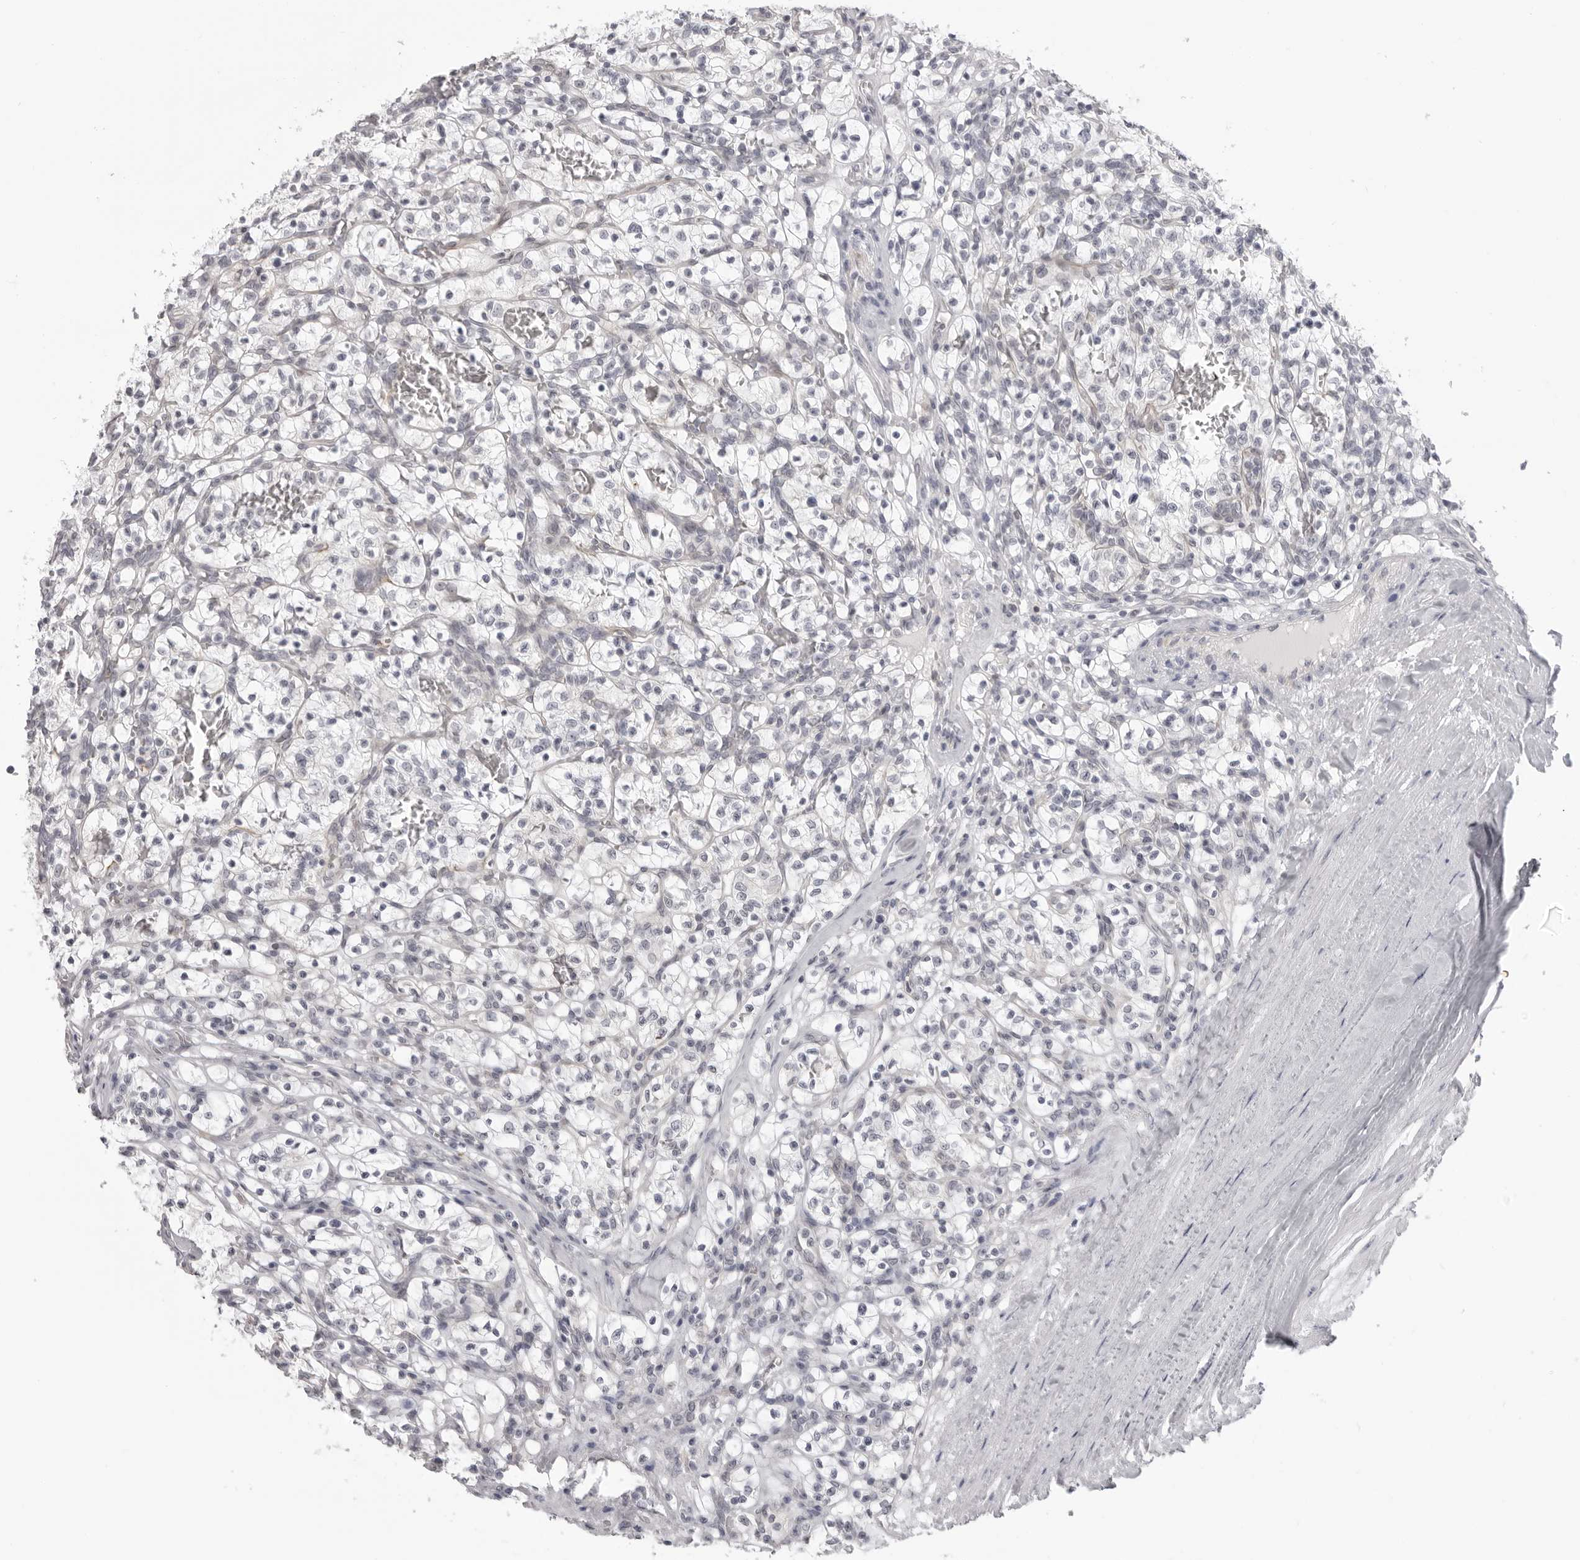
{"staining": {"intensity": "negative", "quantity": "none", "location": "none"}, "tissue": "renal cancer", "cell_type": "Tumor cells", "image_type": "cancer", "snomed": [{"axis": "morphology", "description": "Adenocarcinoma, NOS"}, {"axis": "topography", "description": "Kidney"}], "caption": "This is an immunohistochemistry (IHC) photomicrograph of renal adenocarcinoma. There is no positivity in tumor cells.", "gene": "DNALI1", "patient": {"sex": "female", "age": 57}}